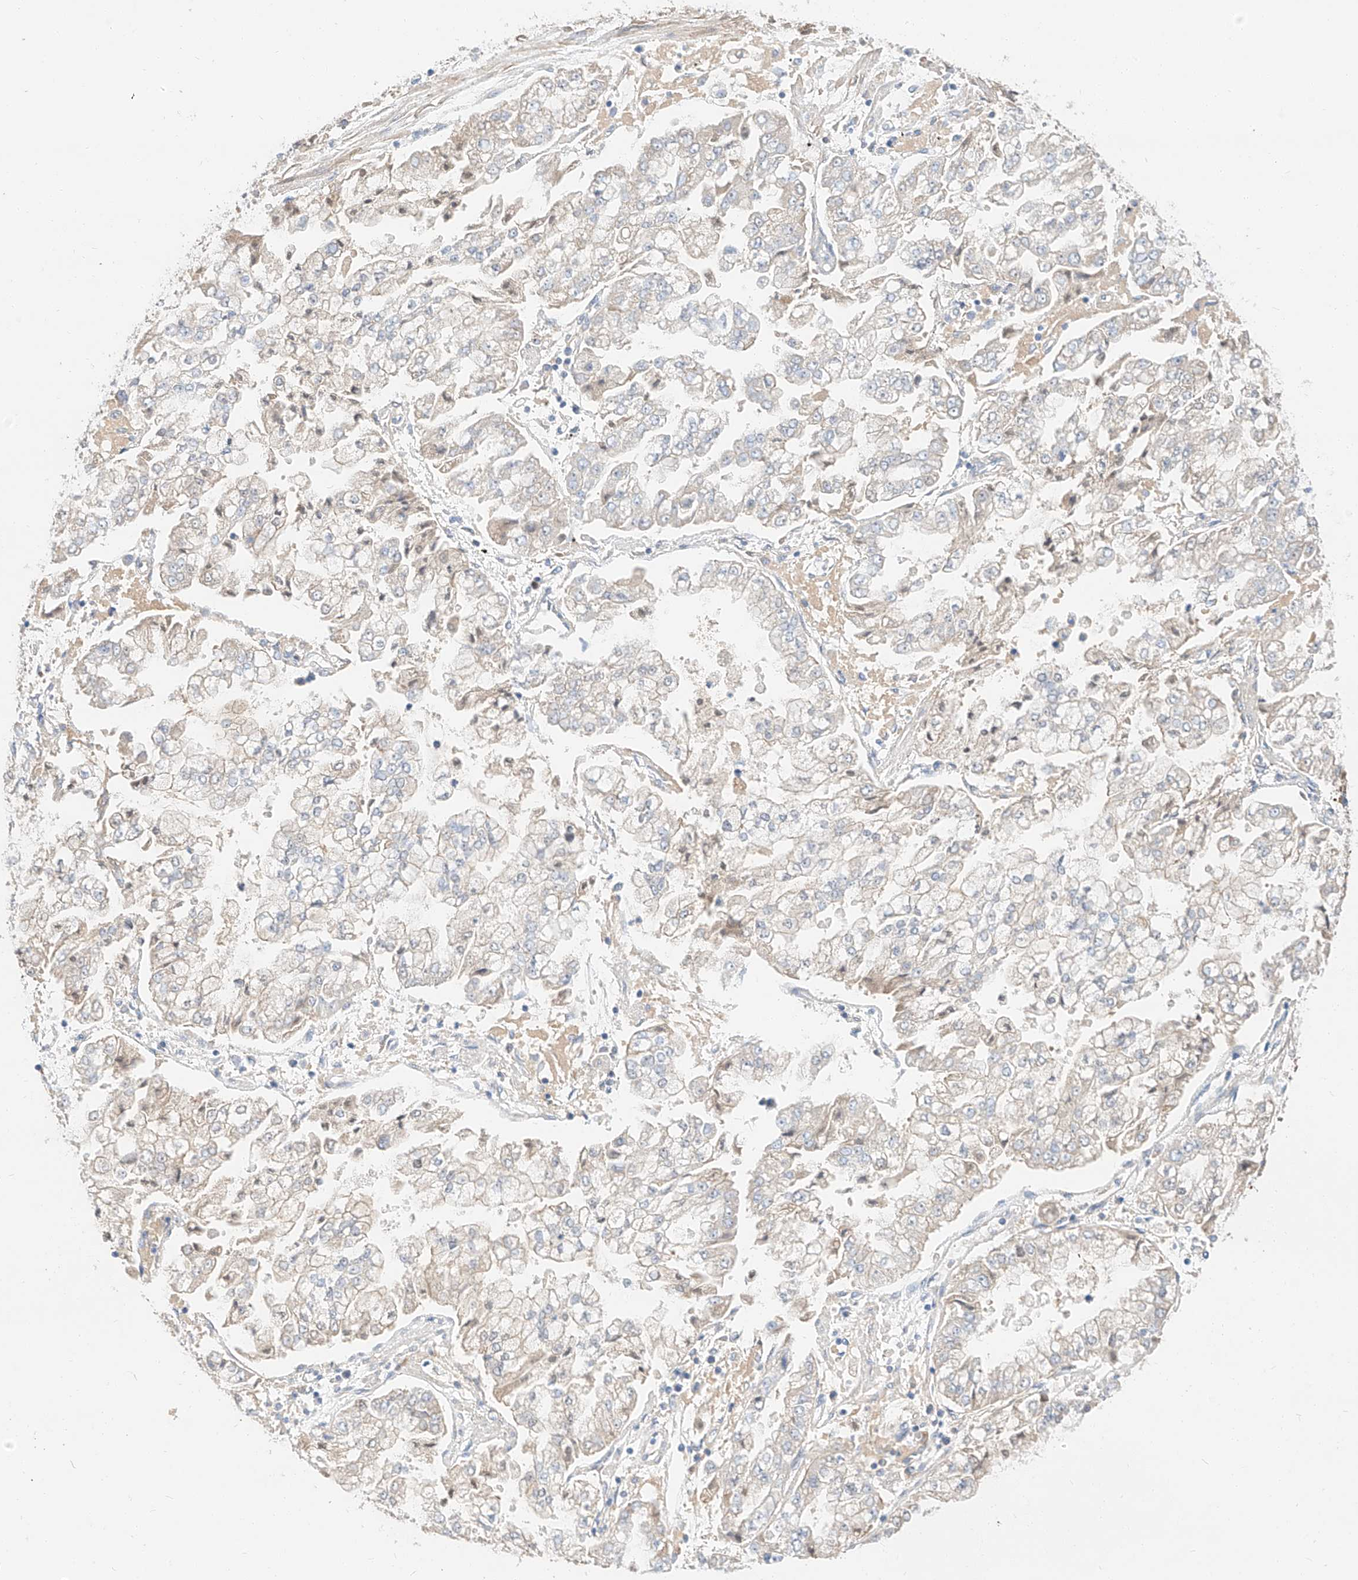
{"staining": {"intensity": "negative", "quantity": "none", "location": "none"}, "tissue": "stomach cancer", "cell_type": "Tumor cells", "image_type": "cancer", "snomed": [{"axis": "morphology", "description": "Adenocarcinoma, NOS"}, {"axis": "topography", "description": "Stomach"}], "caption": "A histopathology image of stomach cancer stained for a protein exhibits no brown staining in tumor cells.", "gene": "MAP7", "patient": {"sex": "male", "age": 76}}